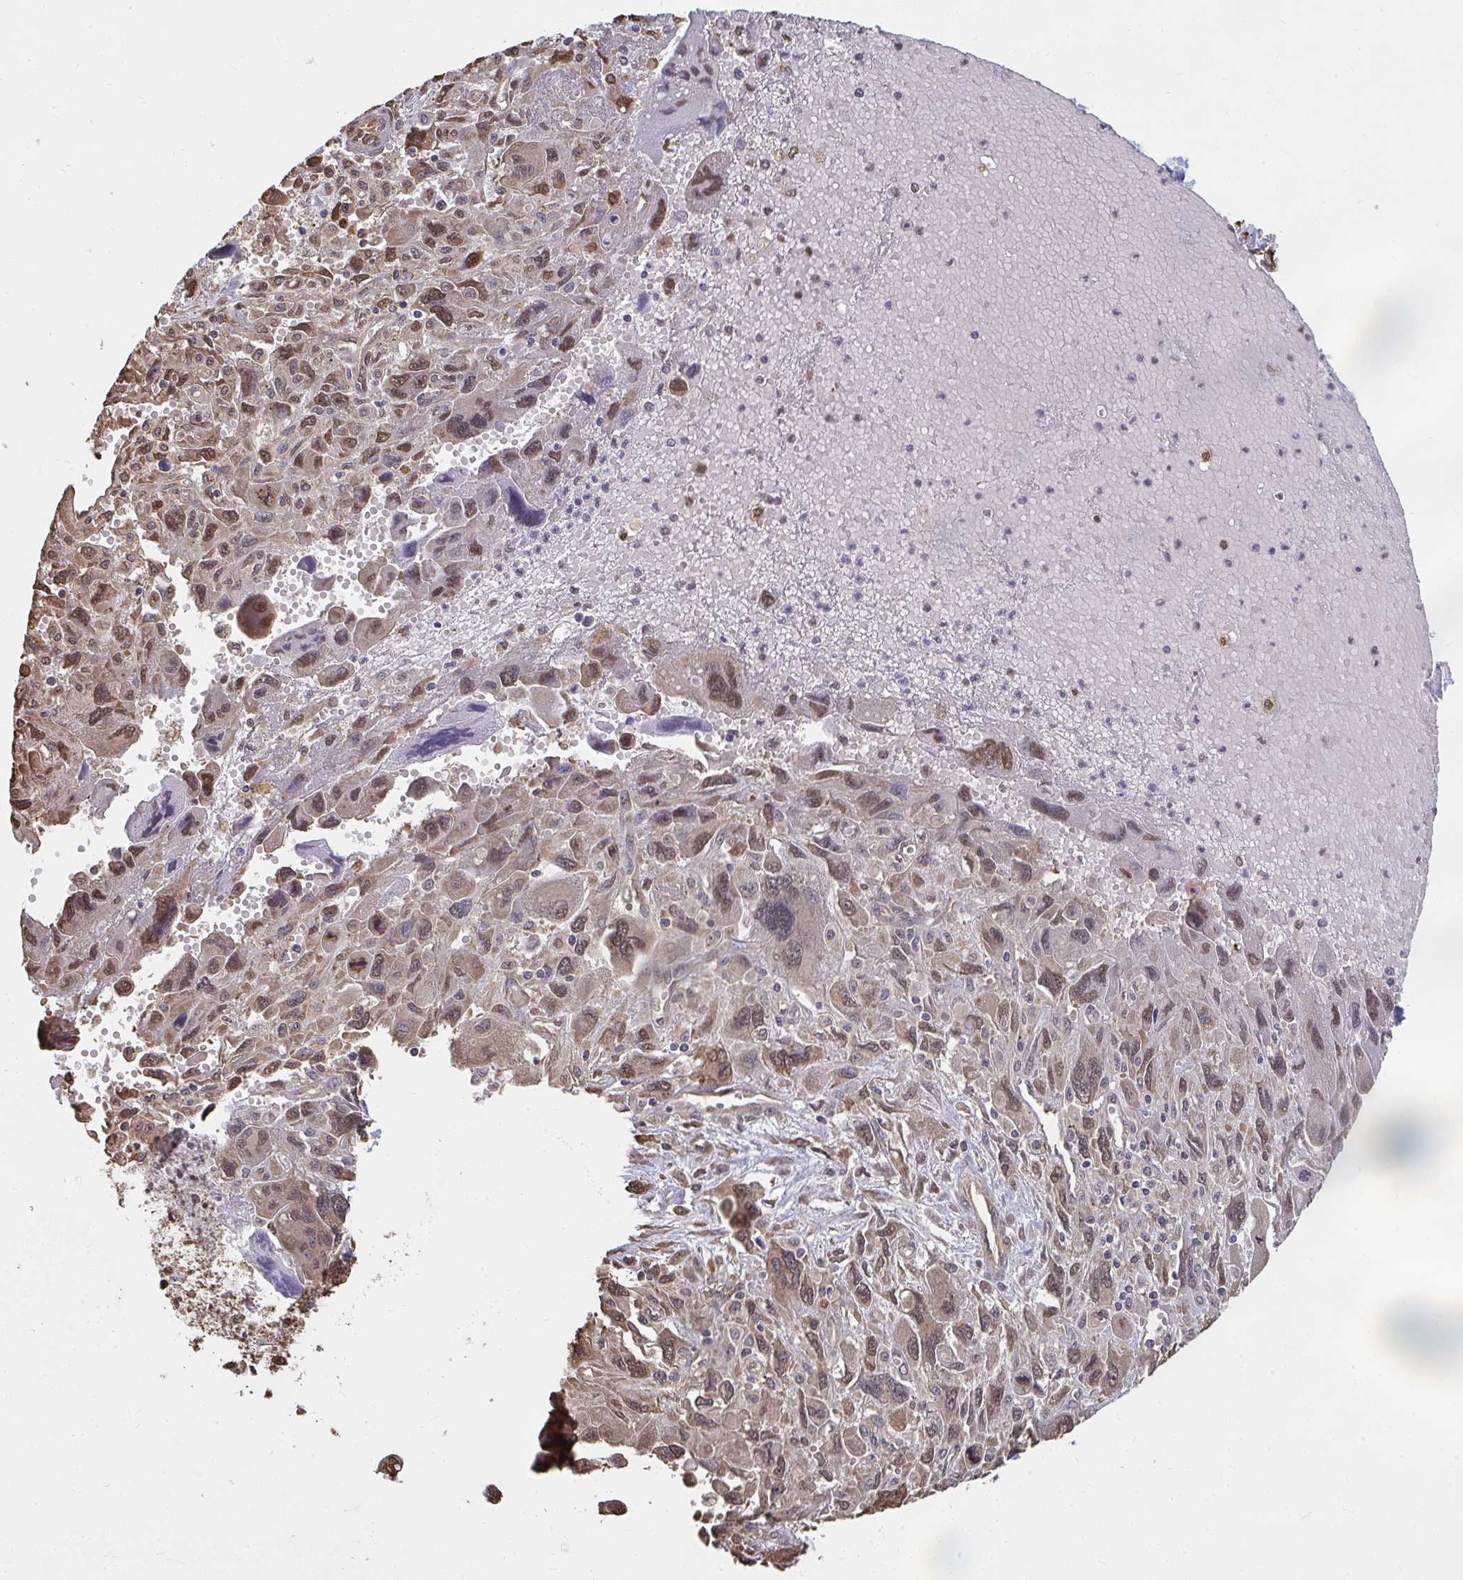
{"staining": {"intensity": "moderate", "quantity": ">75%", "location": "cytoplasmic/membranous,nuclear"}, "tissue": "pancreatic cancer", "cell_type": "Tumor cells", "image_type": "cancer", "snomed": [{"axis": "morphology", "description": "Adenocarcinoma, NOS"}, {"axis": "topography", "description": "Pancreas"}], "caption": "Tumor cells show medium levels of moderate cytoplasmic/membranous and nuclear expression in approximately >75% of cells in human adenocarcinoma (pancreatic).", "gene": "SYNCRIP", "patient": {"sex": "female", "age": 47}}